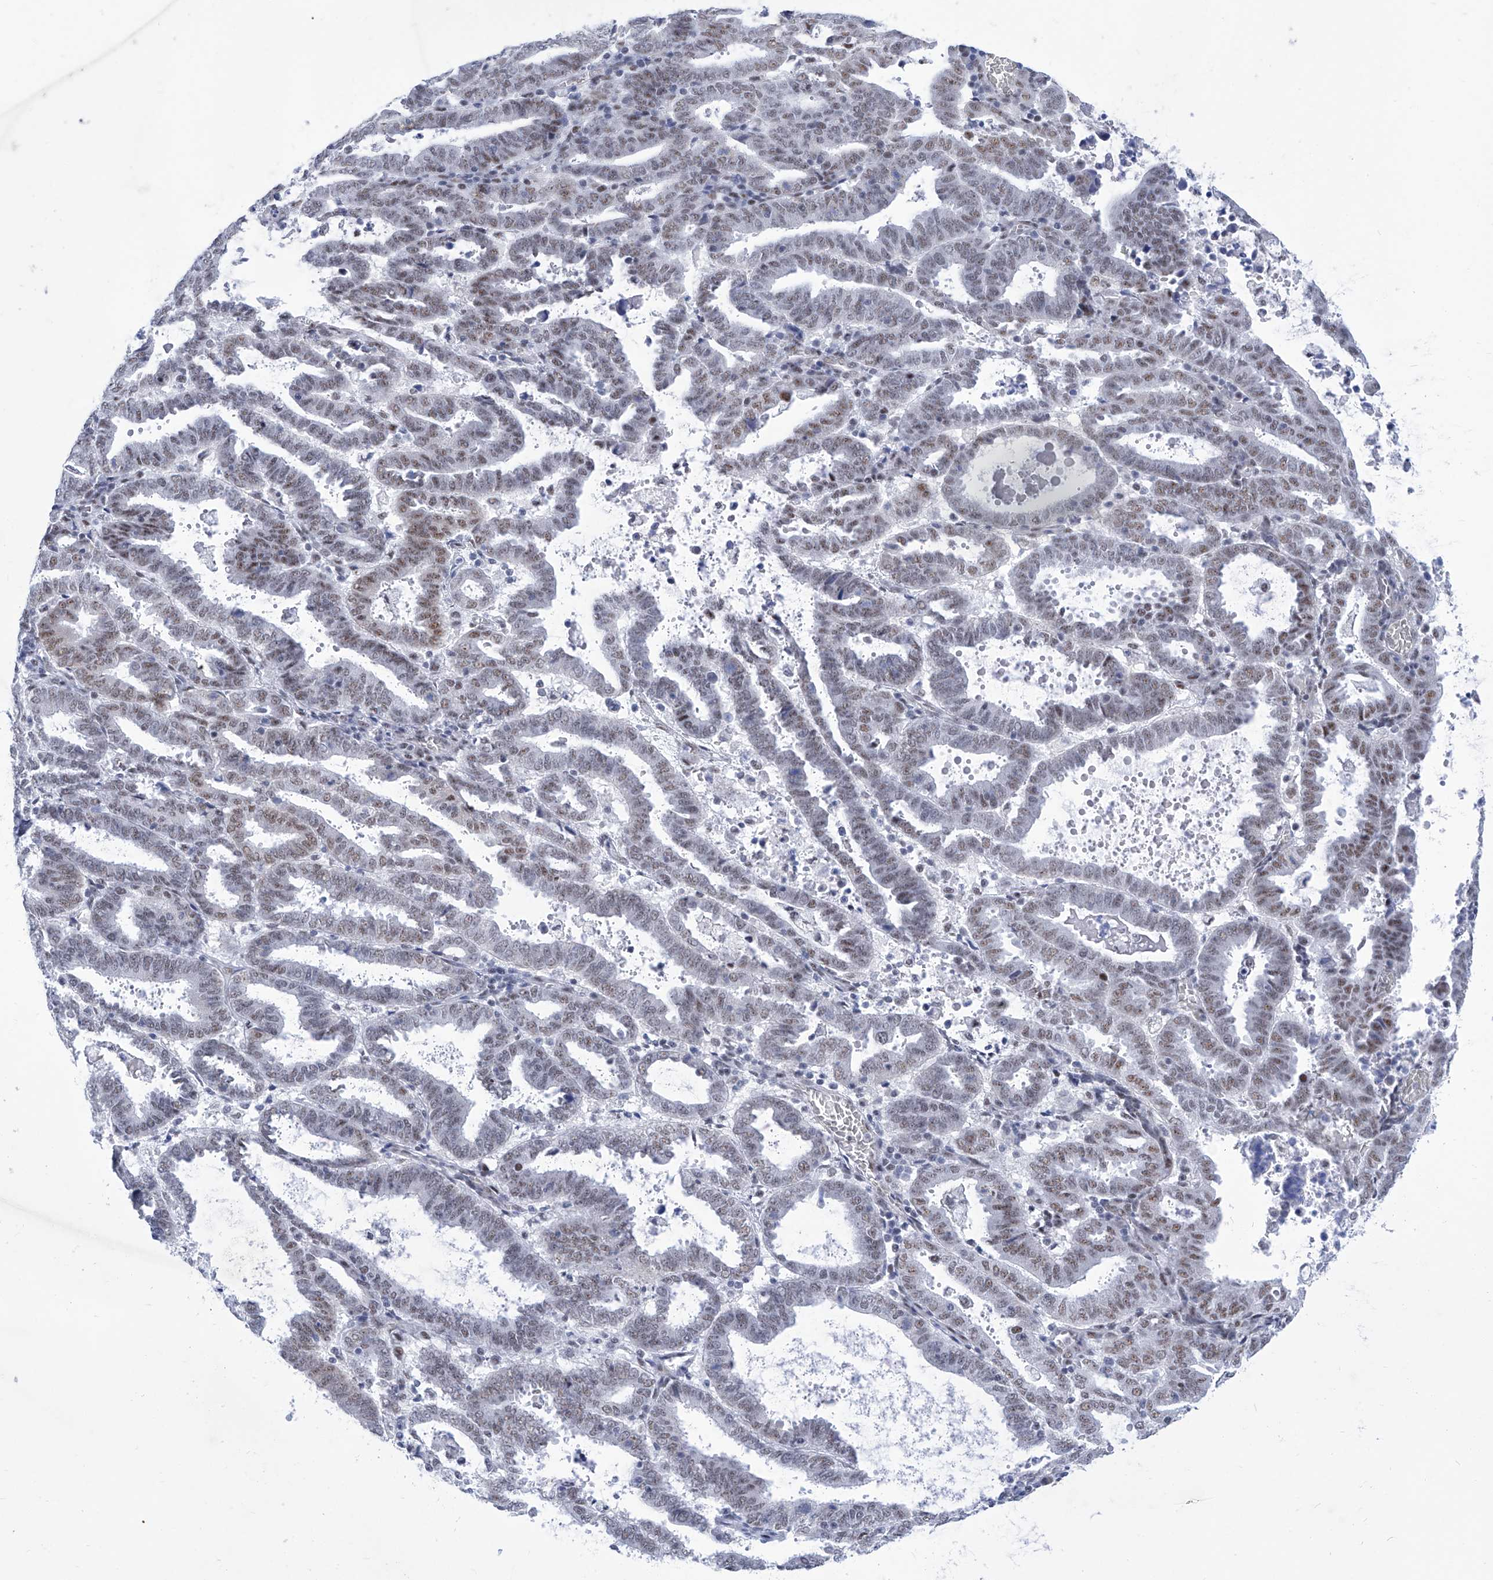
{"staining": {"intensity": "weak", "quantity": "25%-75%", "location": "nuclear"}, "tissue": "endometrial cancer", "cell_type": "Tumor cells", "image_type": "cancer", "snomed": [{"axis": "morphology", "description": "Adenocarcinoma, NOS"}, {"axis": "topography", "description": "Uterus"}], "caption": "Endometrial cancer stained for a protein demonstrates weak nuclear positivity in tumor cells. (IHC, brightfield microscopy, high magnification).", "gene": "SART1", "patient": {"sex": "female", "age": 83}}